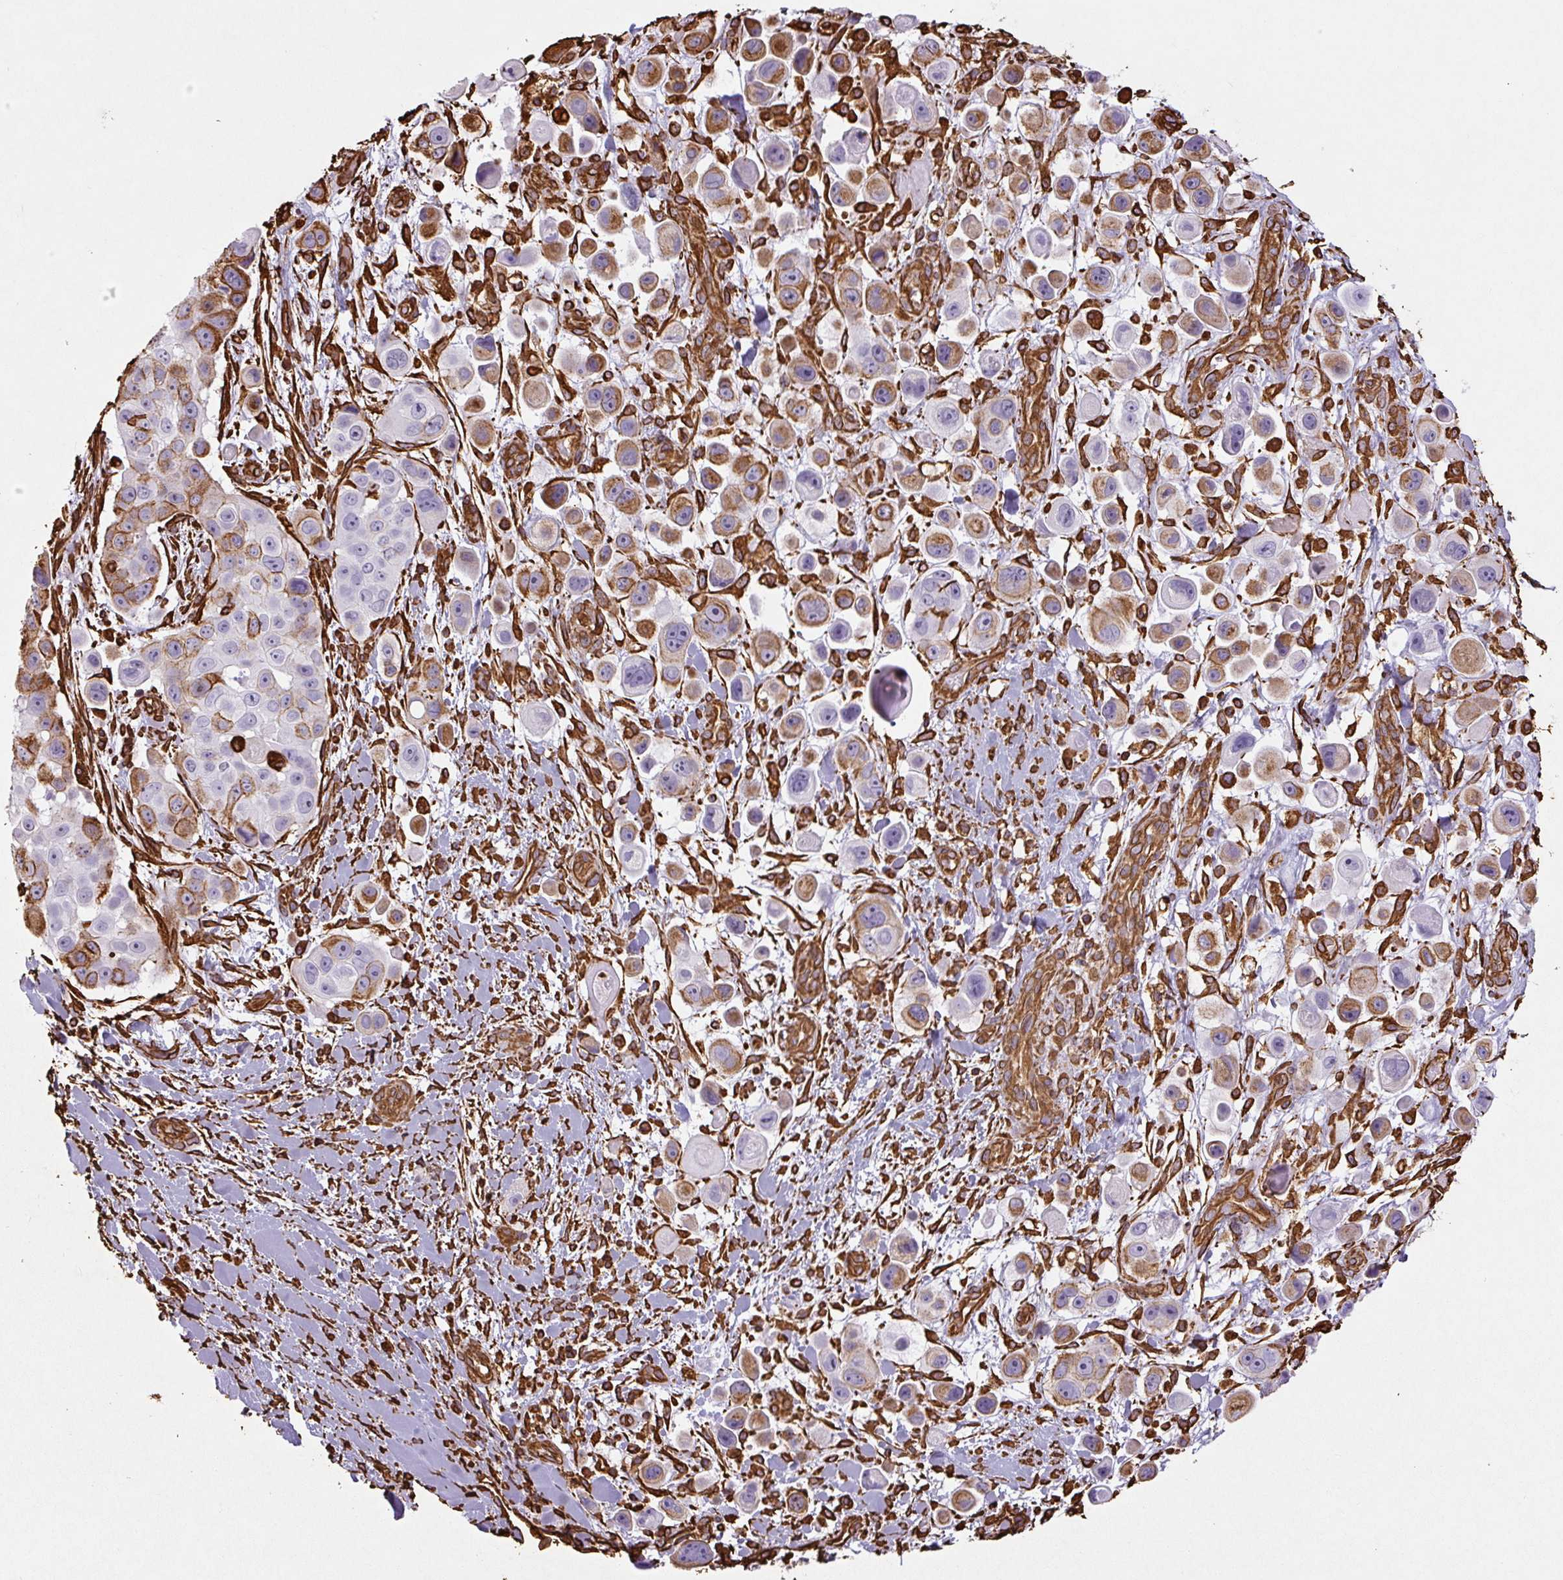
{"staining": {"intensity": "moderate", "quantity": "25%-75%", "location": "cytoplasmic/membranous"}, "tissue": "skin cancer", "cell_type": "Tumor cells", "image_type": "cancer", "snomed": [{"axis": "morphology", "description": "Squamous cell carcinoma, NOS"}, {"axis": "topography", "description": "Skin"}], "caption": "Immunohistochemical staining of human skin cancer (squamous cell carcinoma) reveals medium levels of moderate cytoplasmic/membranous protein positivity in approximately 25%-75% of tumor cells.", "gene": "VIM", "patient": {"sex": "male", "age": 67}}